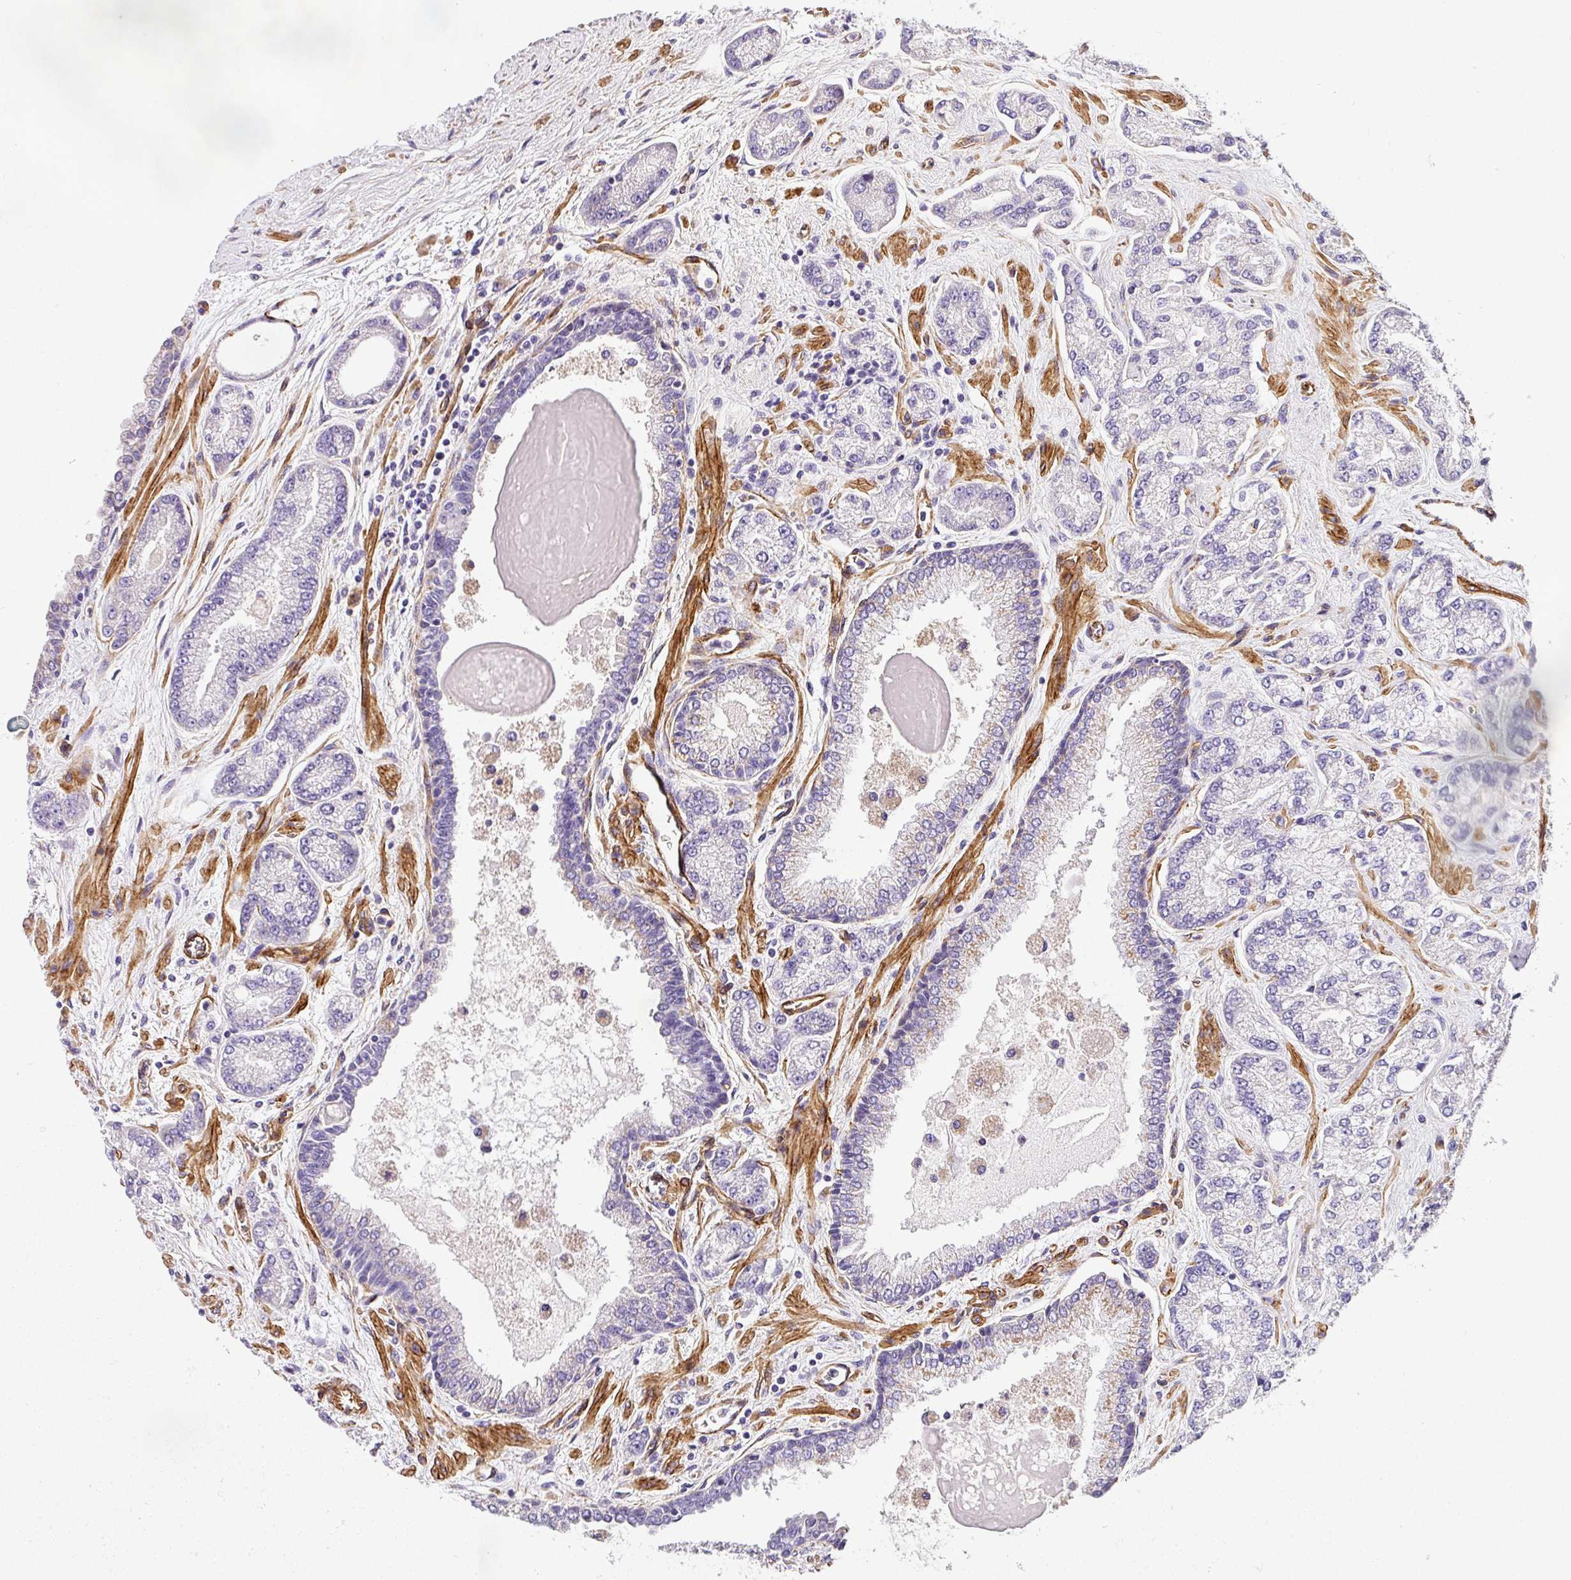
{"staining": {"intensity": "negative", "quantity": "none", "location": "none"}, "tissue": "prostate cancer", "cell_type": "Tumor cells", "image_type": "cancer", "snomed": [{"axis": "morphology", "description": "Adenocarcinoma, High grade"}, {"axis": "topography", "description": "Prostate"}], "caption": "Tumor cells are negative for protein expression in human adenocarcinoma (high-grade) (prostate). Nuclei are stained in blue.", "gene": "SLC25A17", "patient": {"sex": "male", "age": 68}}